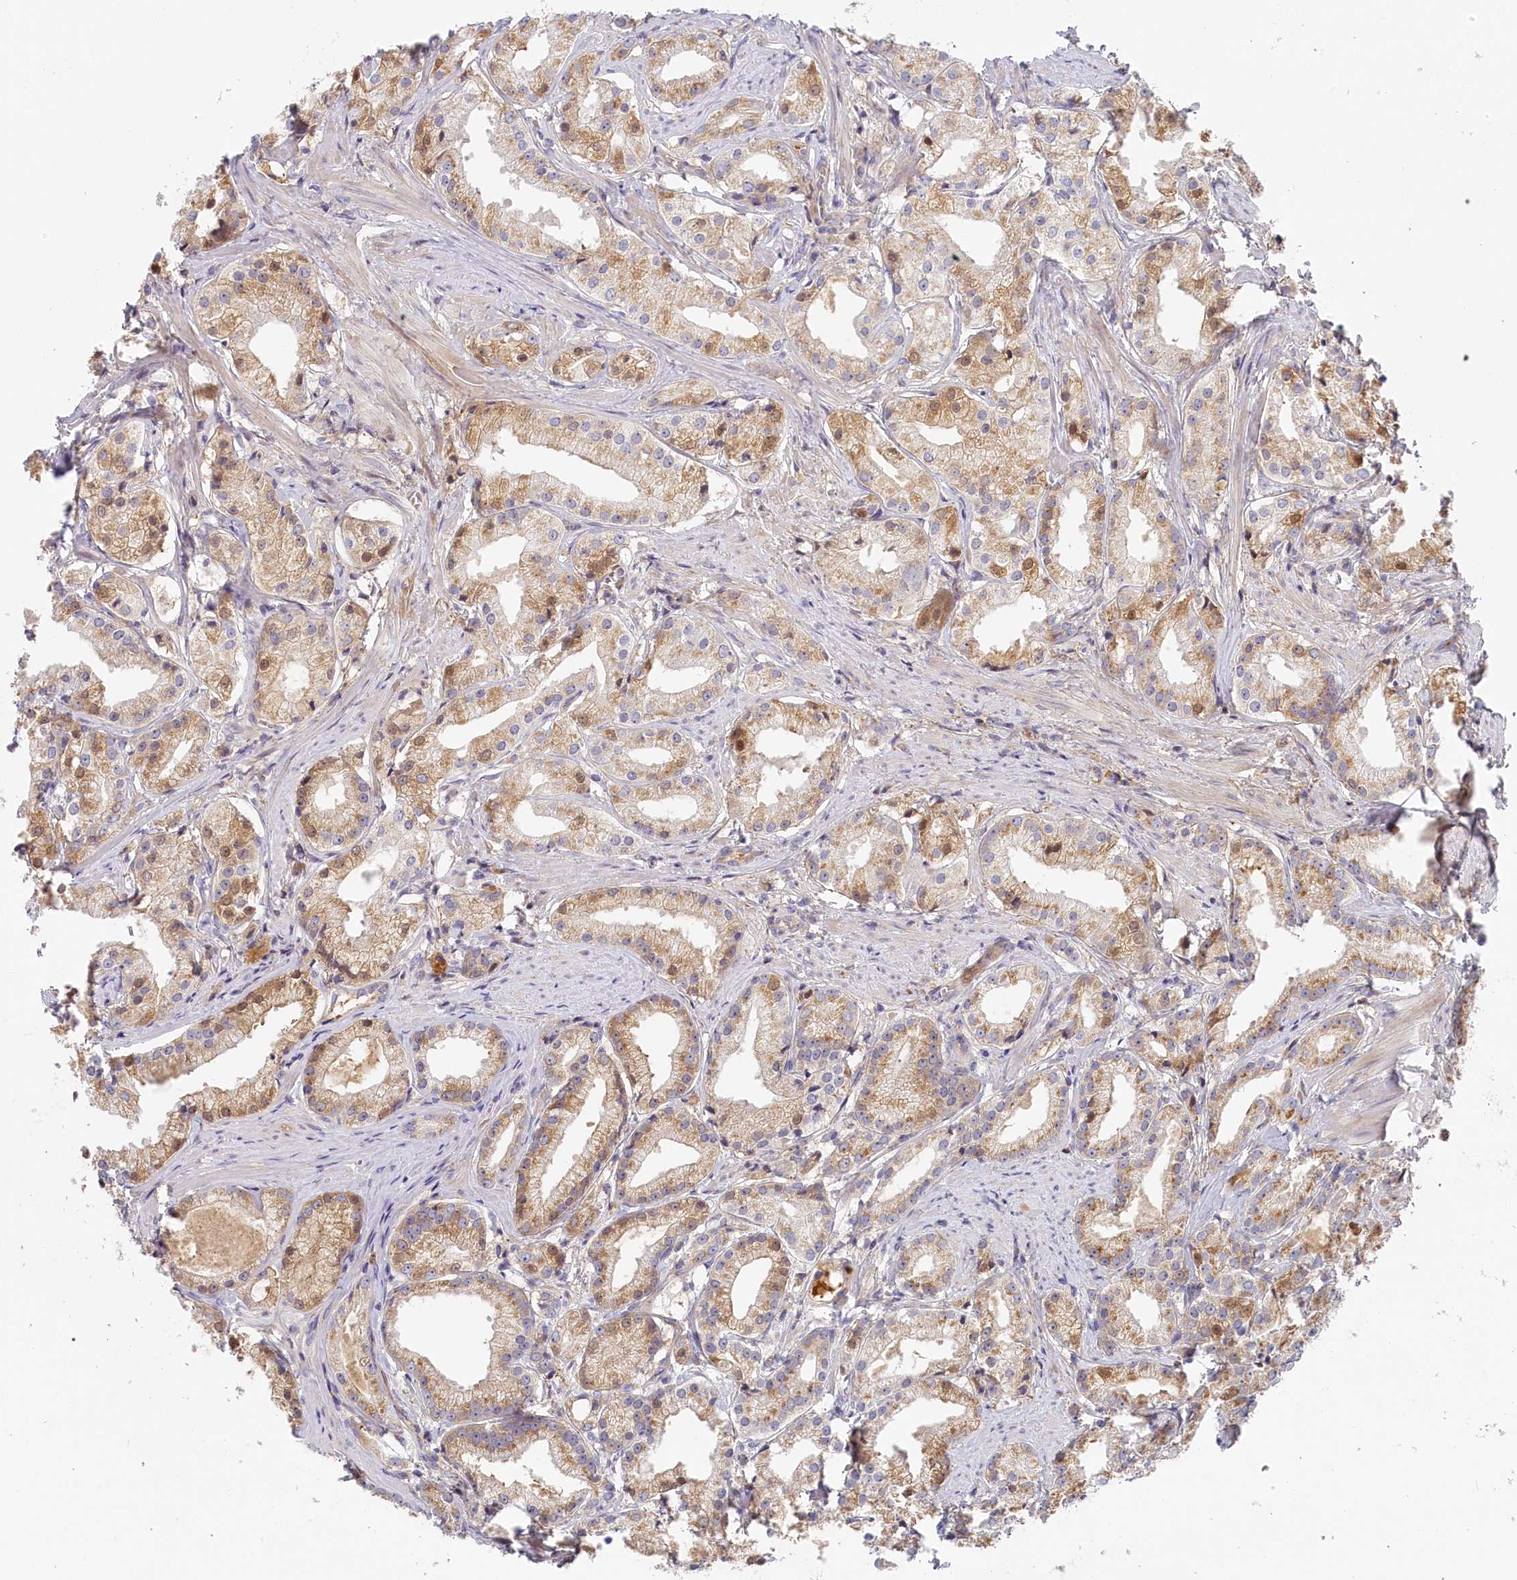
{"staining": {"intensity": "weak", "quantity": "25%-75%", "location": "cytoplasmic/membranous"}, "tissue": "prostate cancer", "cell_type": "Tumor cells", "image_type": "cancer", "snomed": [{"axis": "morphology", "description": "Adenocarcinoma, Low grade"}, {"axis": "topography", "description": "Prostate"}], "caption": "This is a micrograph of IHC staining of prostate cancer (adenocarcinoma (low-grade)), which shows weak staining in the cytoplasmic/membranous of tumor cells.", "gene": "STX16", "patient": {"sex": "male", "age": 57}}